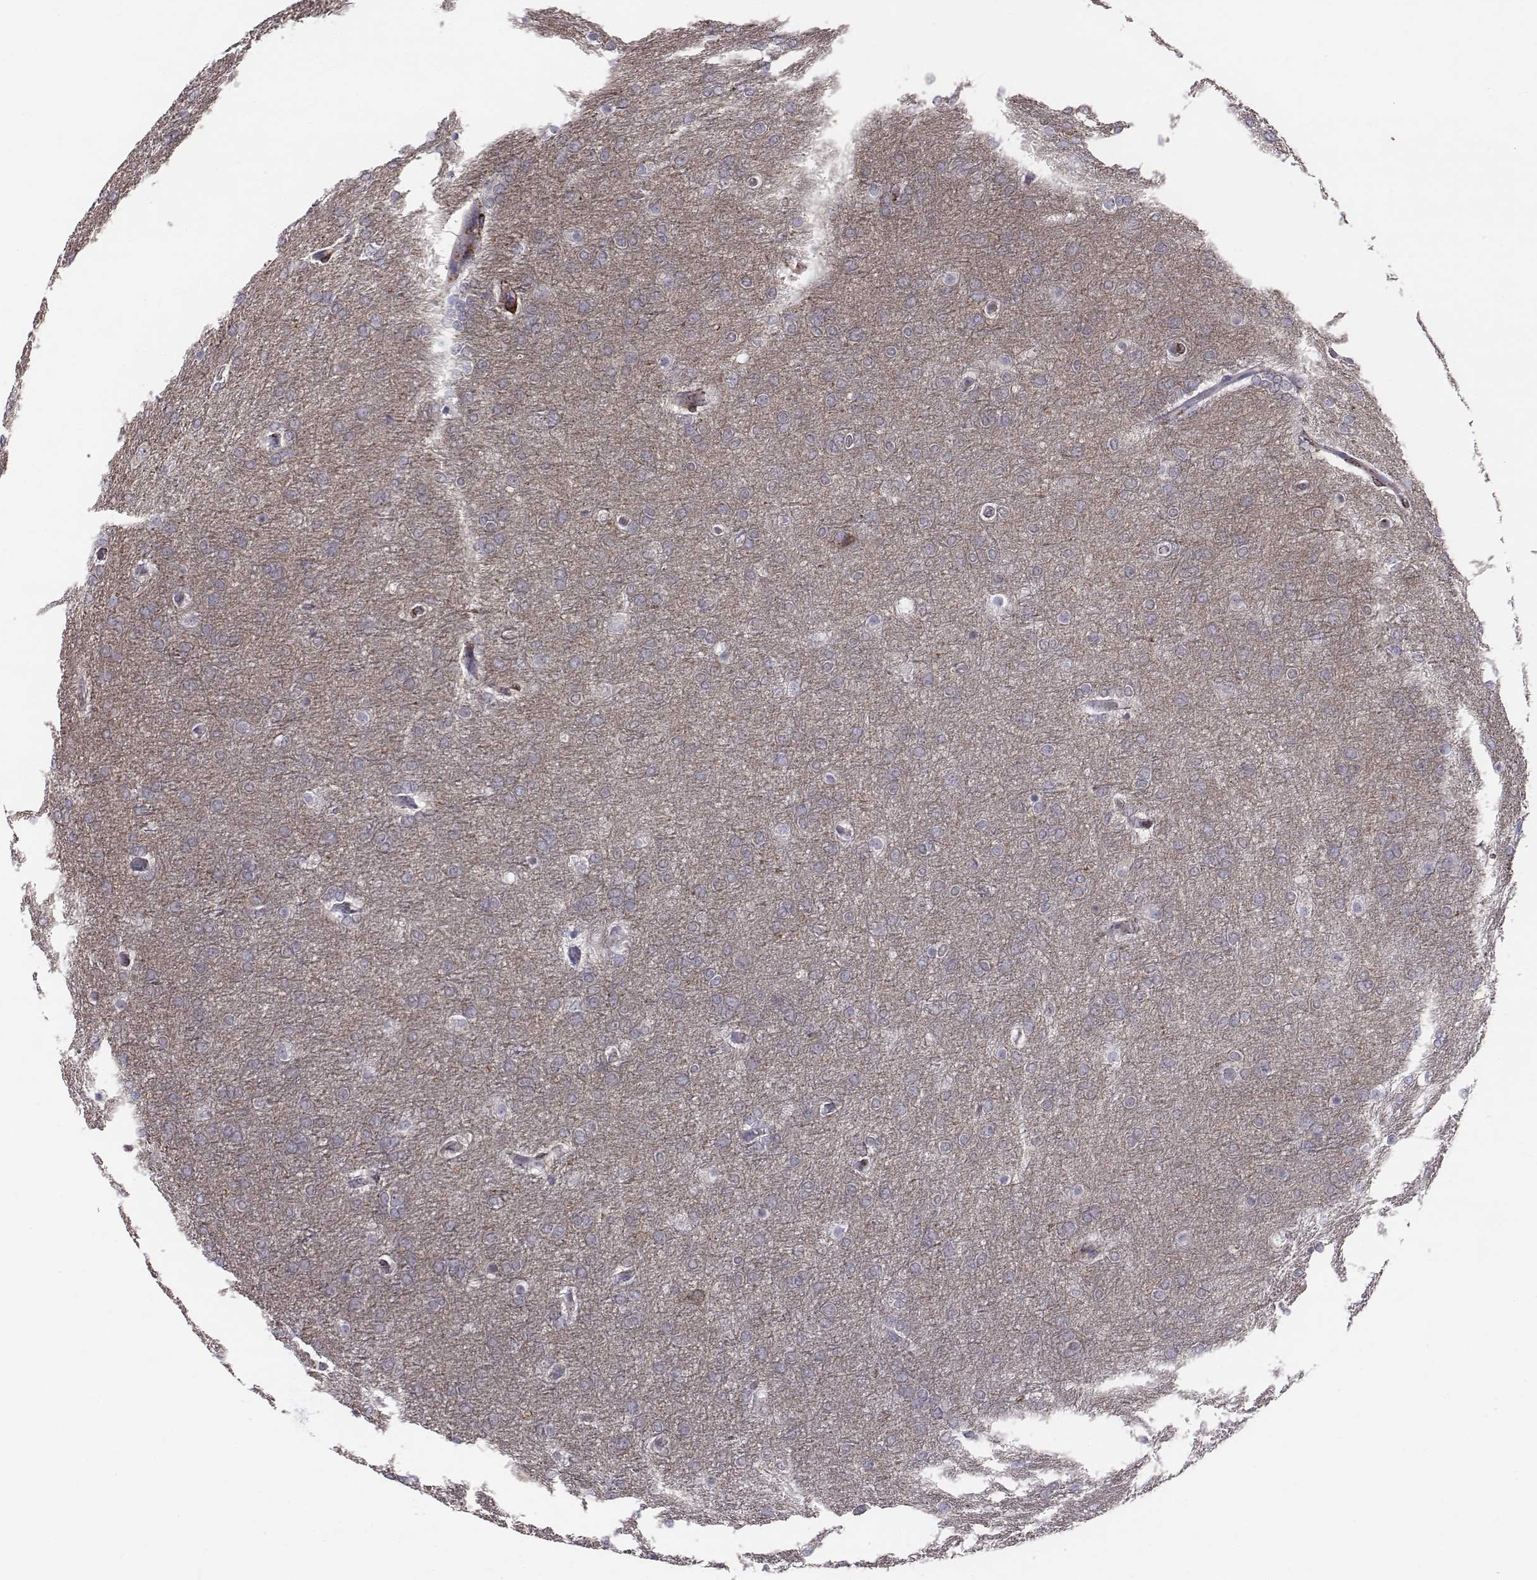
{"staining": {"intensity": "negative", "quantity": "none", "location": "none"}, "tissue": "glioma", "cell_type": "Tumor cells", "image_type": "cancer", "snomed": [{"axis": "morphology", "description": "Glioma, malignant, High grade"}, {"axis": "topography", "description": "Brain"}], "caption": "Tumor cells are negative for protein expression in human malignant high-grade glioma.", "gene": "PRKCZ", "patient": {"sex": "female", "age": 61}}